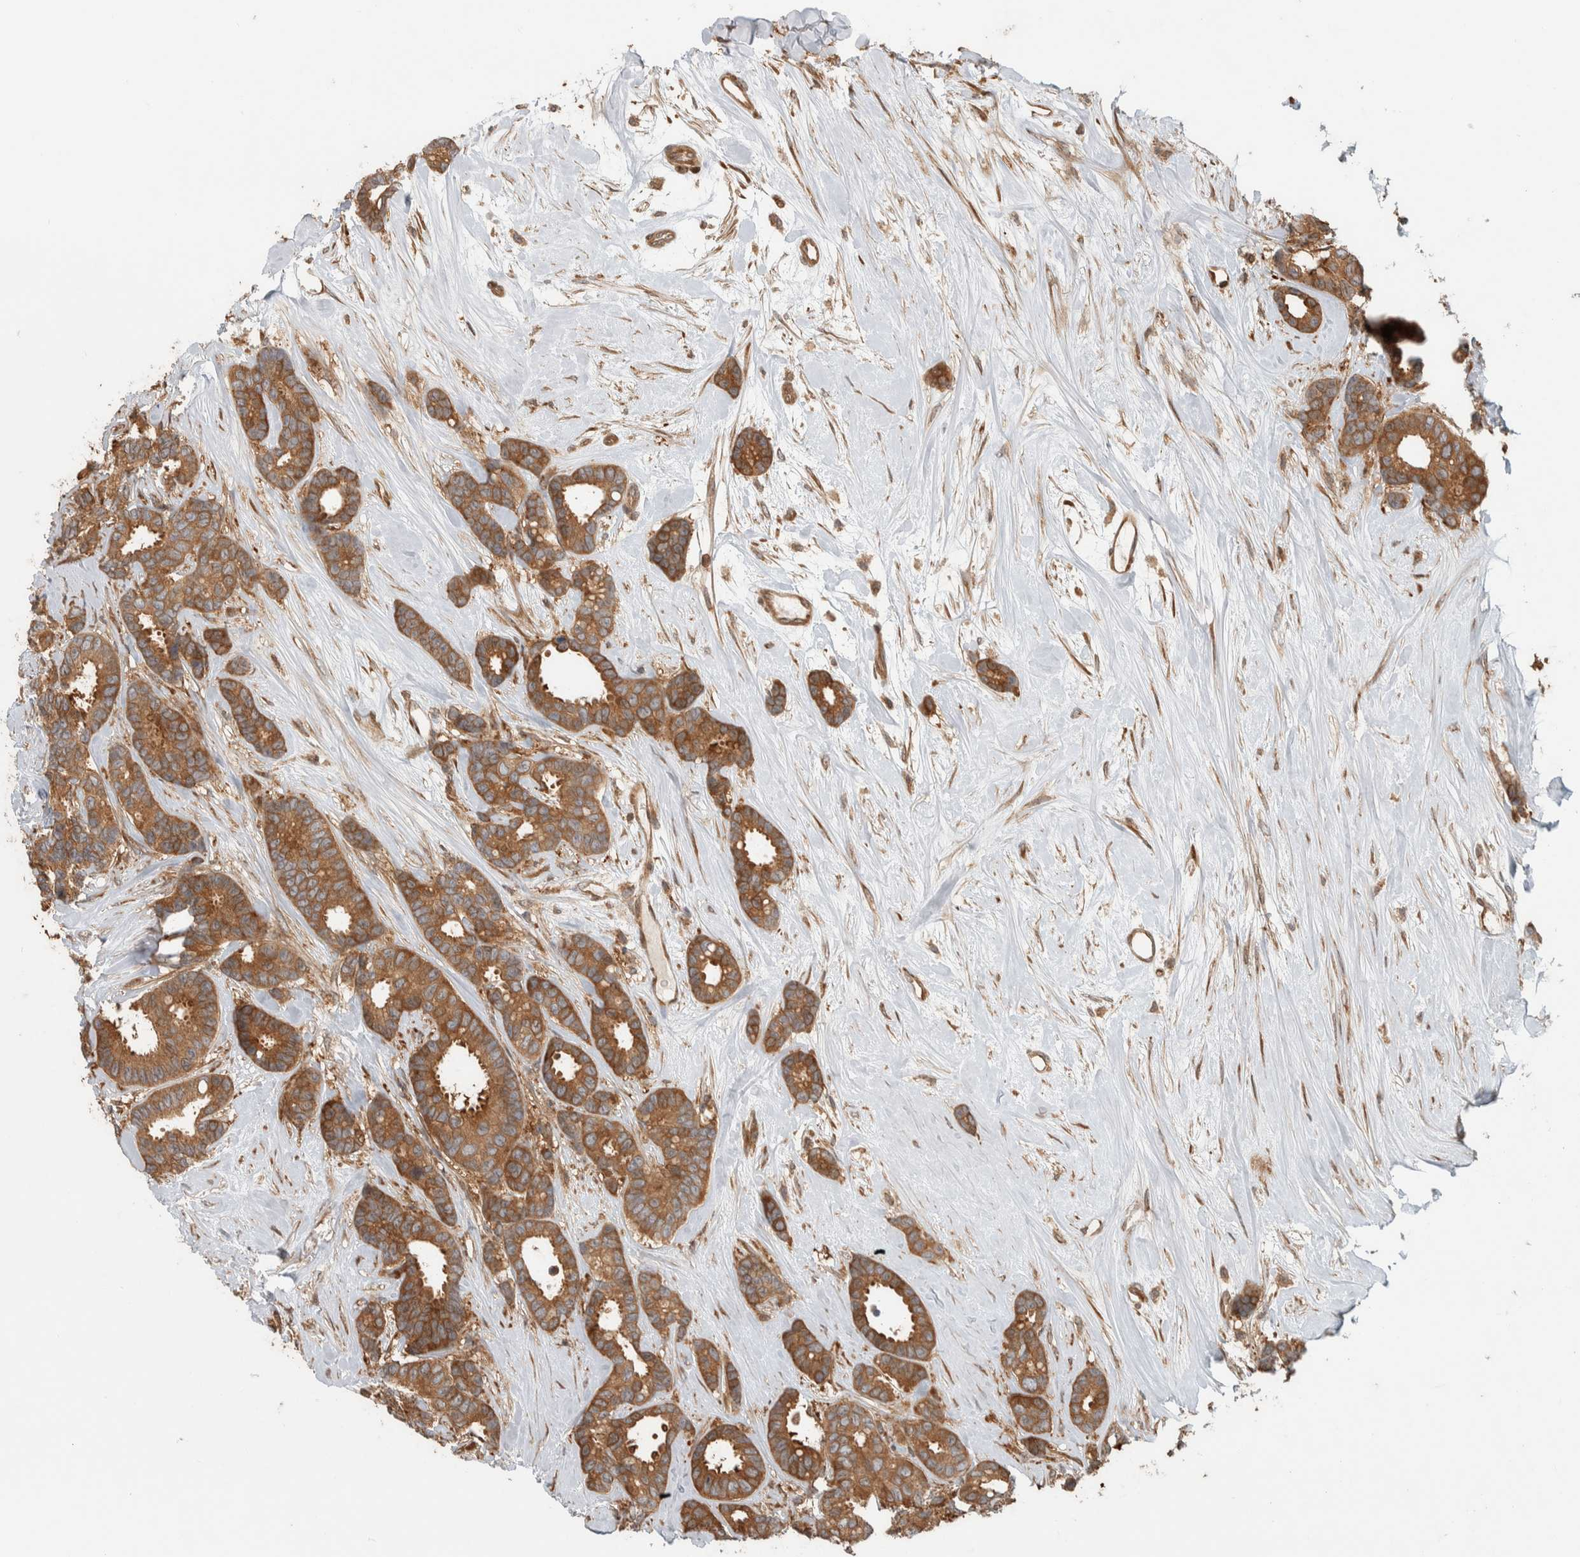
{"staining": {"intensity": "moderate", "quantity": ">75%", "location": "cytoplasmic/membranous"}, "tissue": "breast cancer", "cell_type": "Tumor cells", "image_type": "cancer", "snomed": [{"axis": "morphology", "description": "Duct carcinoma"}, {"axis": "topography", "description": "Breast"}], "caption": "Immunohistochemical staining of human breast invasive ductal carcinoma reveals moderate cytoplasmic/membranous protein staining in about >75% of tumor cells. (DAB (3,3'-diaminobenzidine) = brown stain, brightfield microscopy at high magnification).", "gene": "CNTROB", "patient": {"sex": "female", "age": 87}}